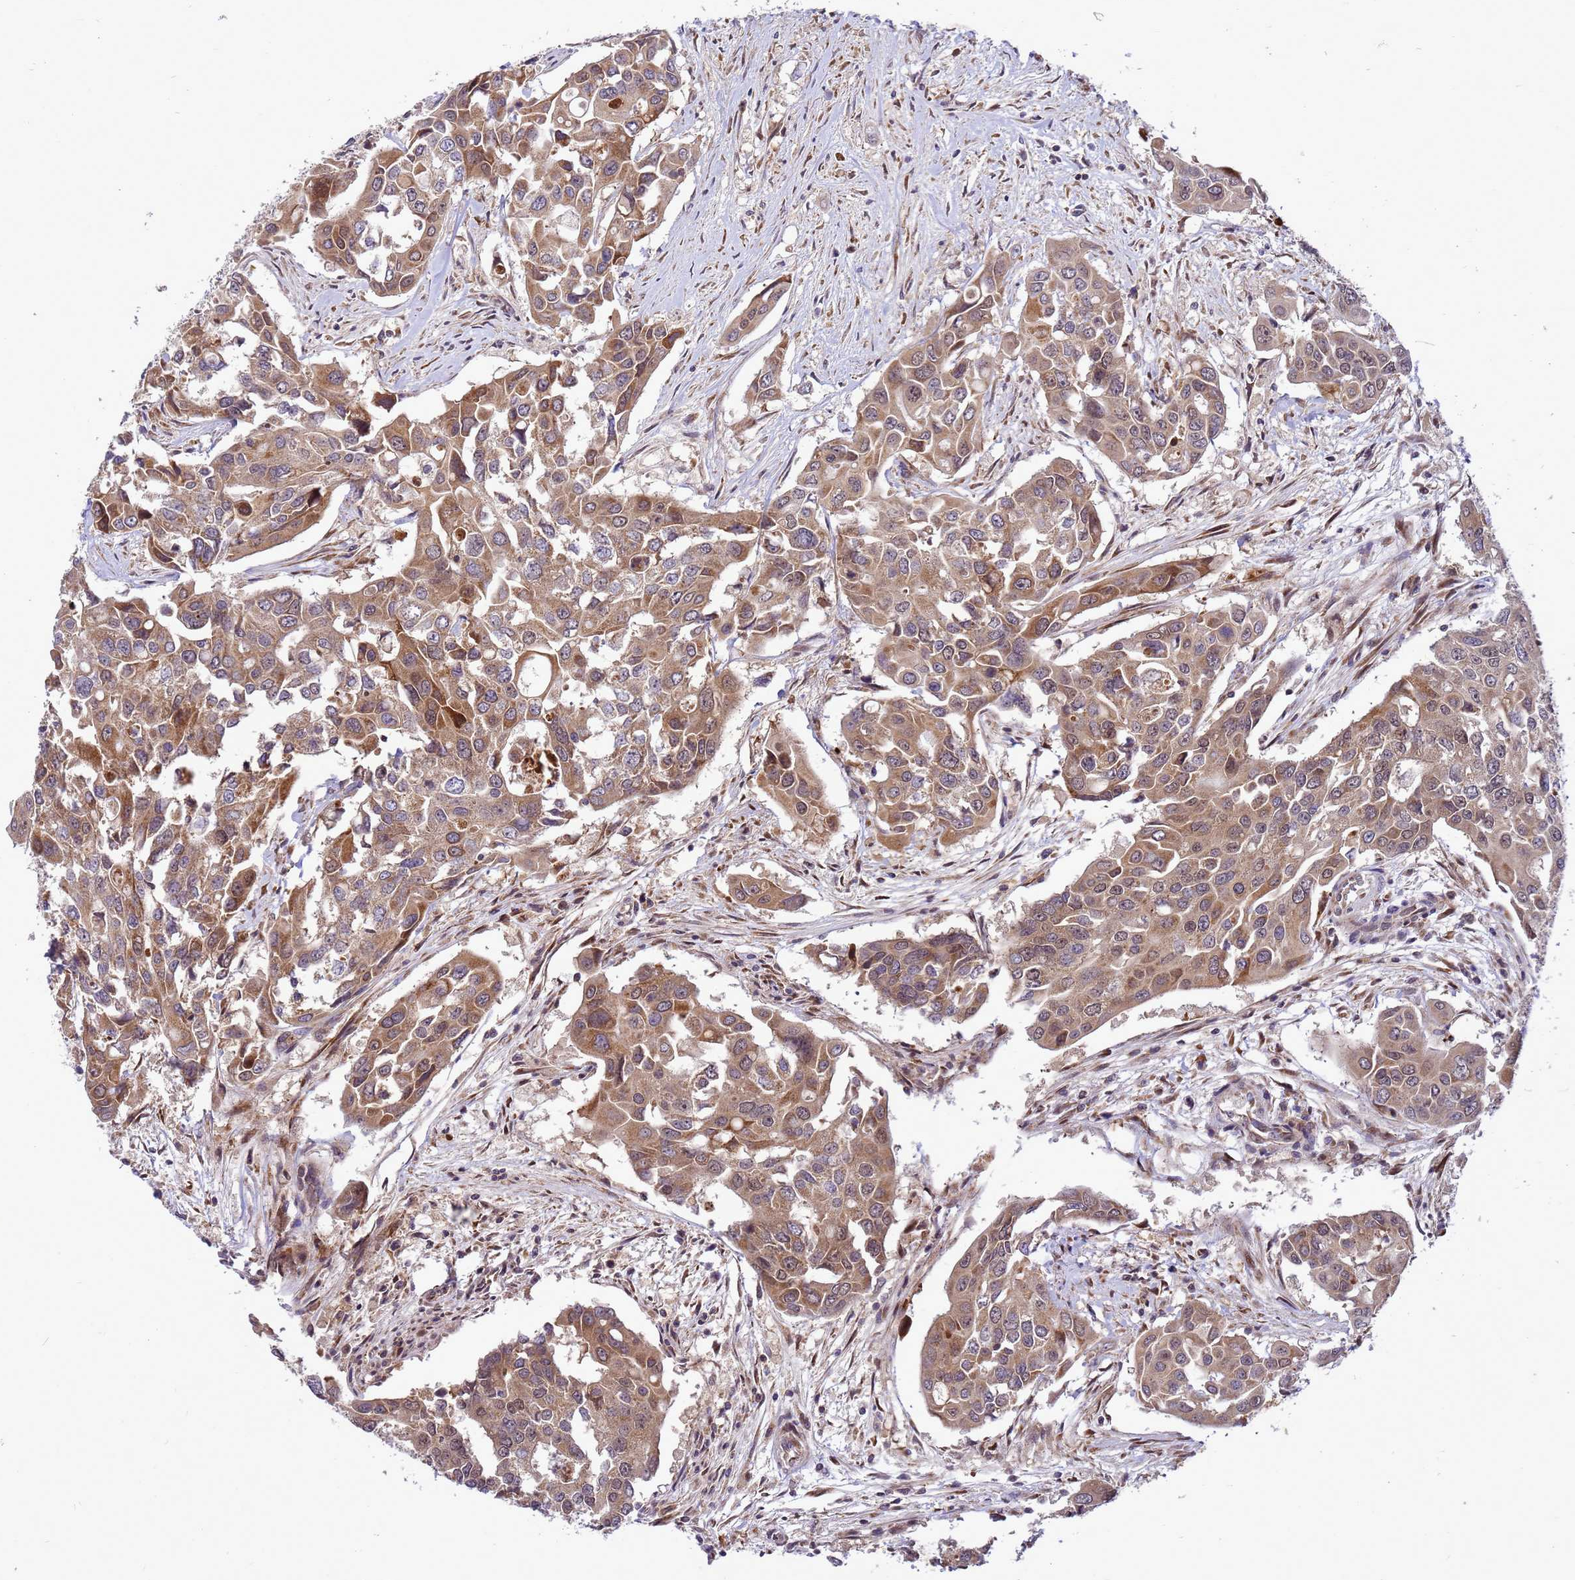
{"staining": {"intensity": "moderate", "quantity": ">75%", "location": "cytoplasmic/membranous"}, "tissue": "colorectal cancer", "cell_type": "Tumor cells", "image_type": "cancer", "snomed": [{"axis": "morphology", "description": "Adenocarcinoma, NOS"}, {"axis": "topography", "description": "Colon"}], "caption": "Human colorectal cancer (adenocarcinoma) stained with a brown dye demonstrates moderate cytoplasmic/membranous positive expression in about >75% of tumor cells.", "gene": "C12orf43", "patient": {"sex": "male", "age": 77}}